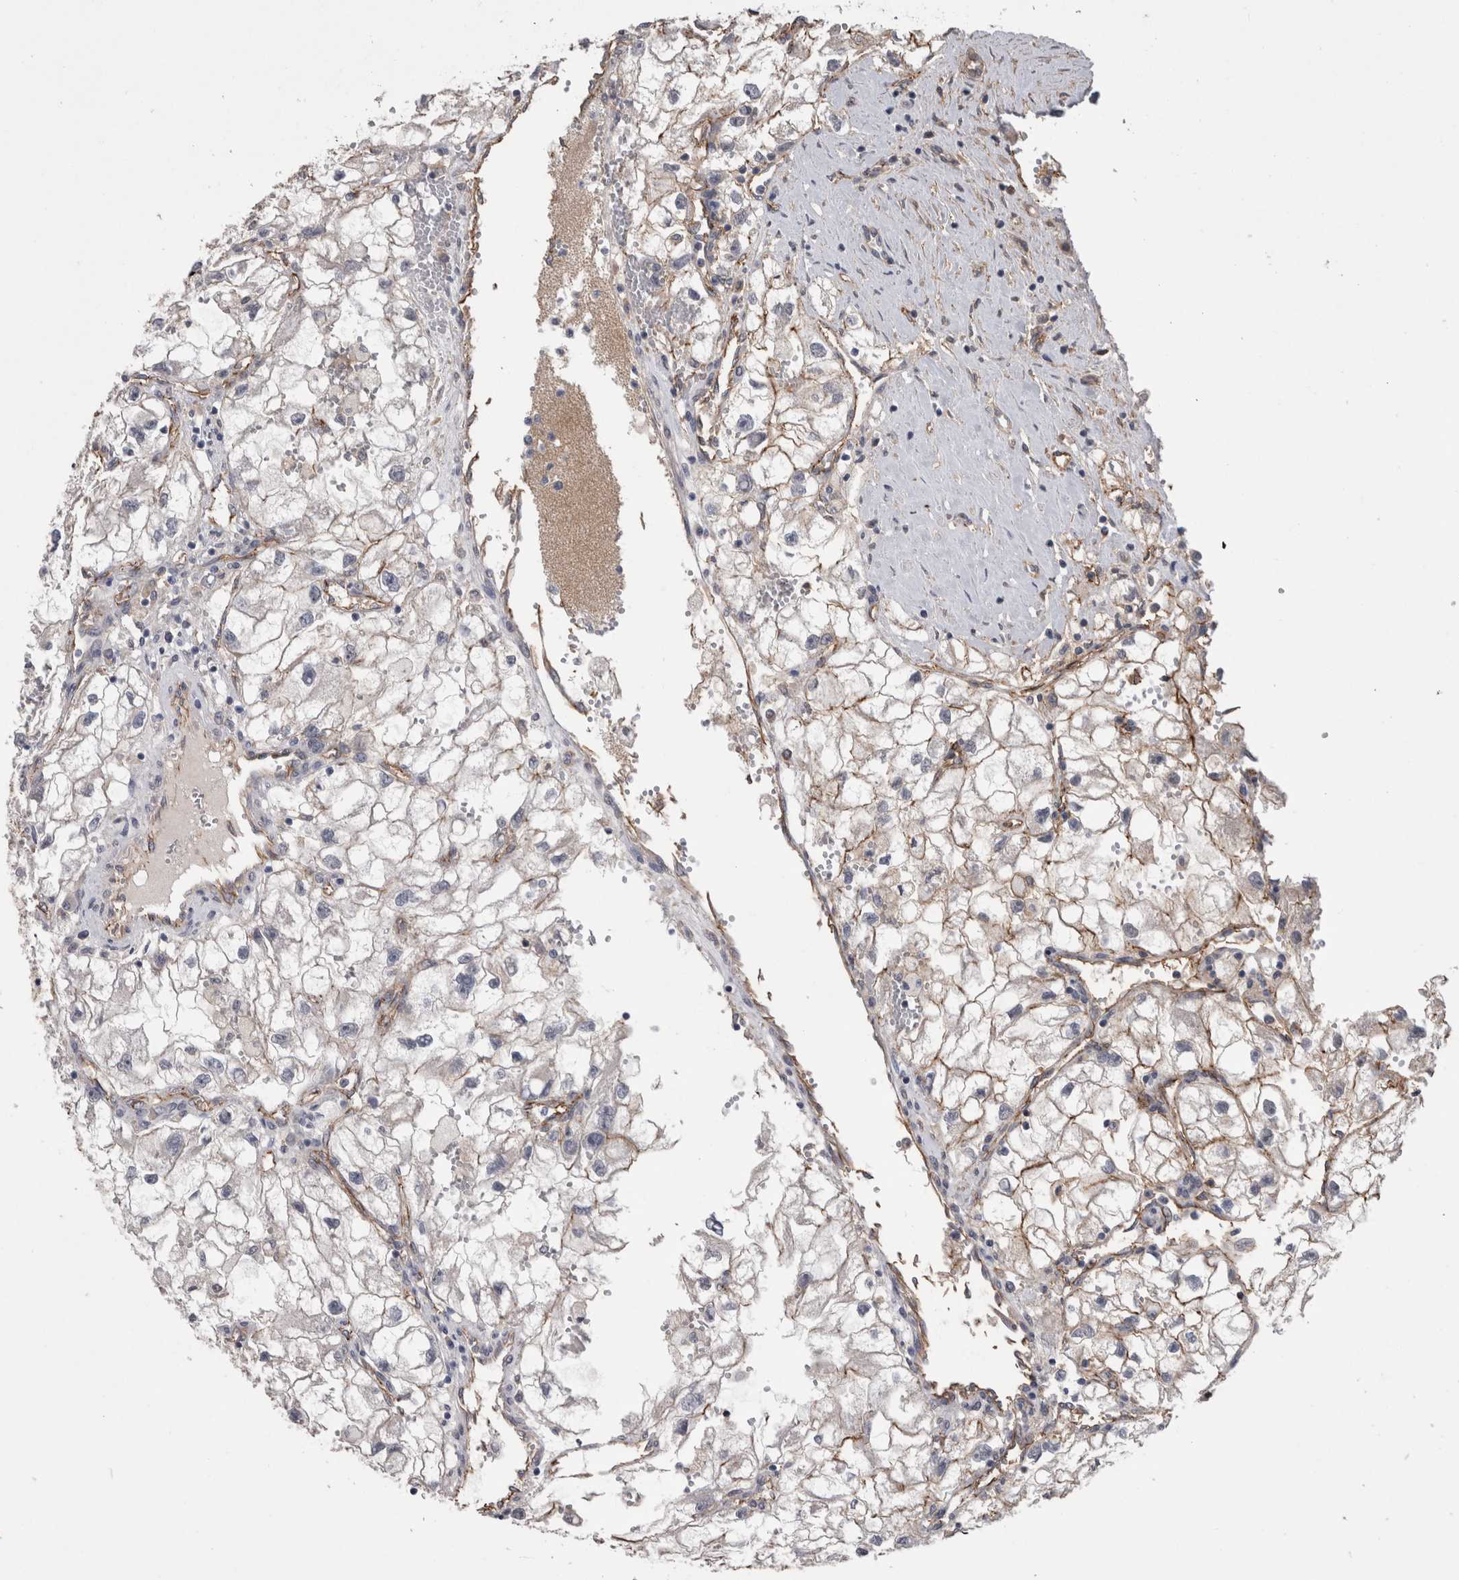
{"staining": {"intensity": "moderate", "quantity": "<25%", "location": "cytoplasmic/membranous"}, "tissue": "renal cancer", "cell_type": "Tumor cells", "image_type": "cancer", "snomed": [{"axis": "morphology", "description": "Adenocarcinoma, NOS"}, {"axis": "topography", "description": "Kidney"}], "caption": "This is a histology image of immunohistochemistry (IHC) staining of renal adenocarcinoma, which shows moderate expression in the cytoplasmic/membranous of tumor cells.", "gene": "NECTIN2", "patient": {"sex": "female", "age": 70}}